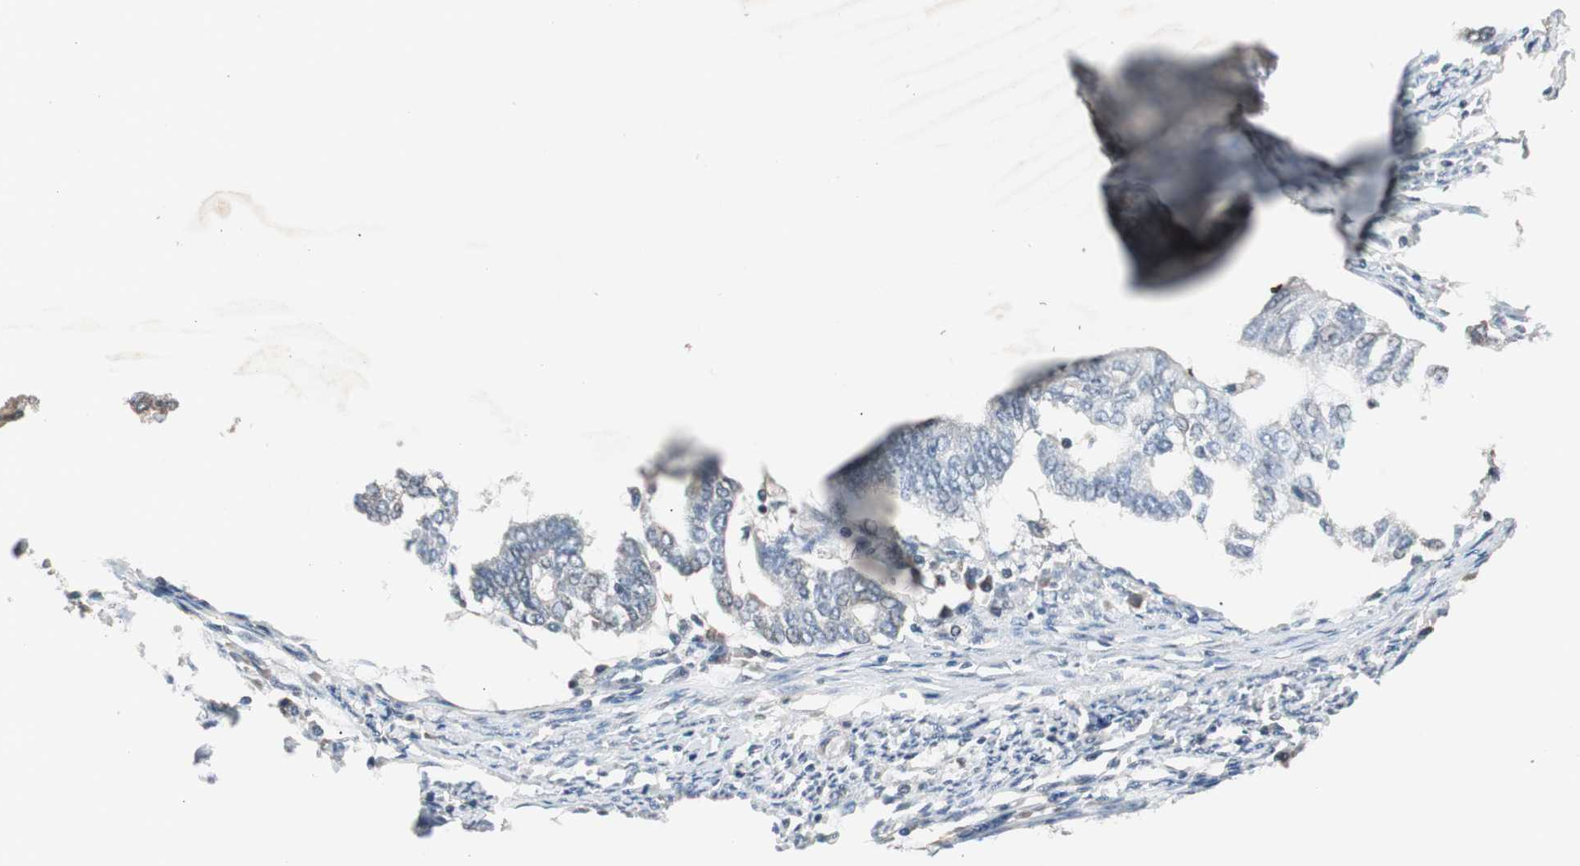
{"staining": {"intensity": "weak", "quantity": ">75%", "location": "cytoplasmic/membranous"}, "tissue": "endometrial cancer", "cell_type": "Tumor cells", "image_type": "cancer", "snomed": [{"axis": "morphology", "description": "Adenocarcinoma, NOS"}, {"axis": "topography", "description": "Endometrium"}], "caption": "A histopathology image of endometrial adenocarcinoma stained for a protein shows weak cytoplasmic/membranous brown staining in tumor cells.", "gene": "ZMPSTE24", "patient": {"sex": "female", "age": 79}}